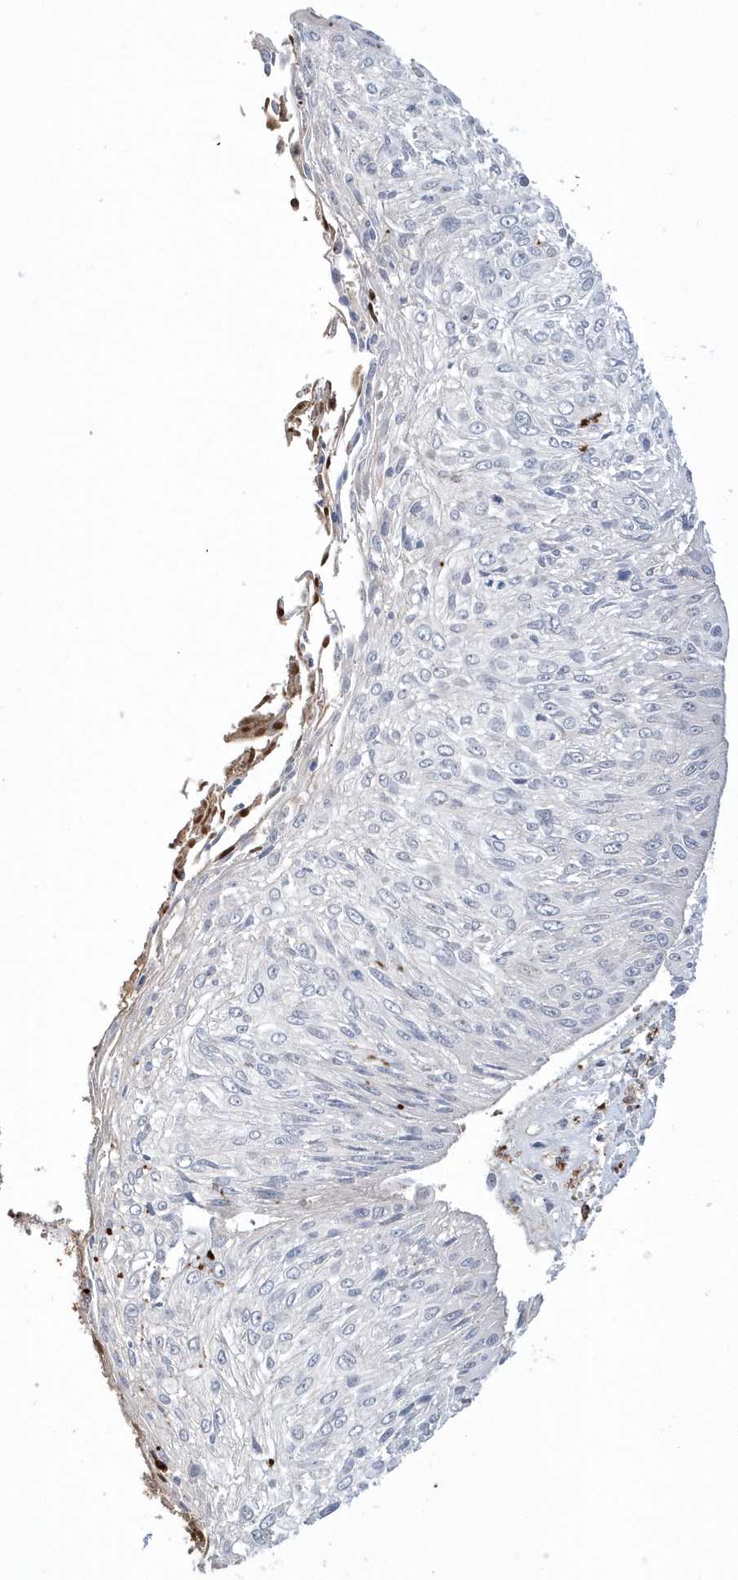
{"staining": {"intensity": "negative", "quantity": "none", "location": "none"}, "tissue": "cervical cancer", "cell_type": "Tumor cells", "image_type": "cancer", "snomed": [{"axis": "morphology", "description": "Squamous cell carcinoma, NOS"}, {"axis": "topography", "description": "Cervix"}], "caption": "An immunohistochemistry (IHC) histopathology image of cervical cancer (squamous cell carcinoma) is shown. There is no staining in tumor cells of cervical cancer (squamous cell carcinoma). (DAB (3,3'-diaminobenzidine) immunohistochemistry with hematoxylin counter stain).", "gene": "RNF7", "patient": {"sex": "female", "age": 51}}